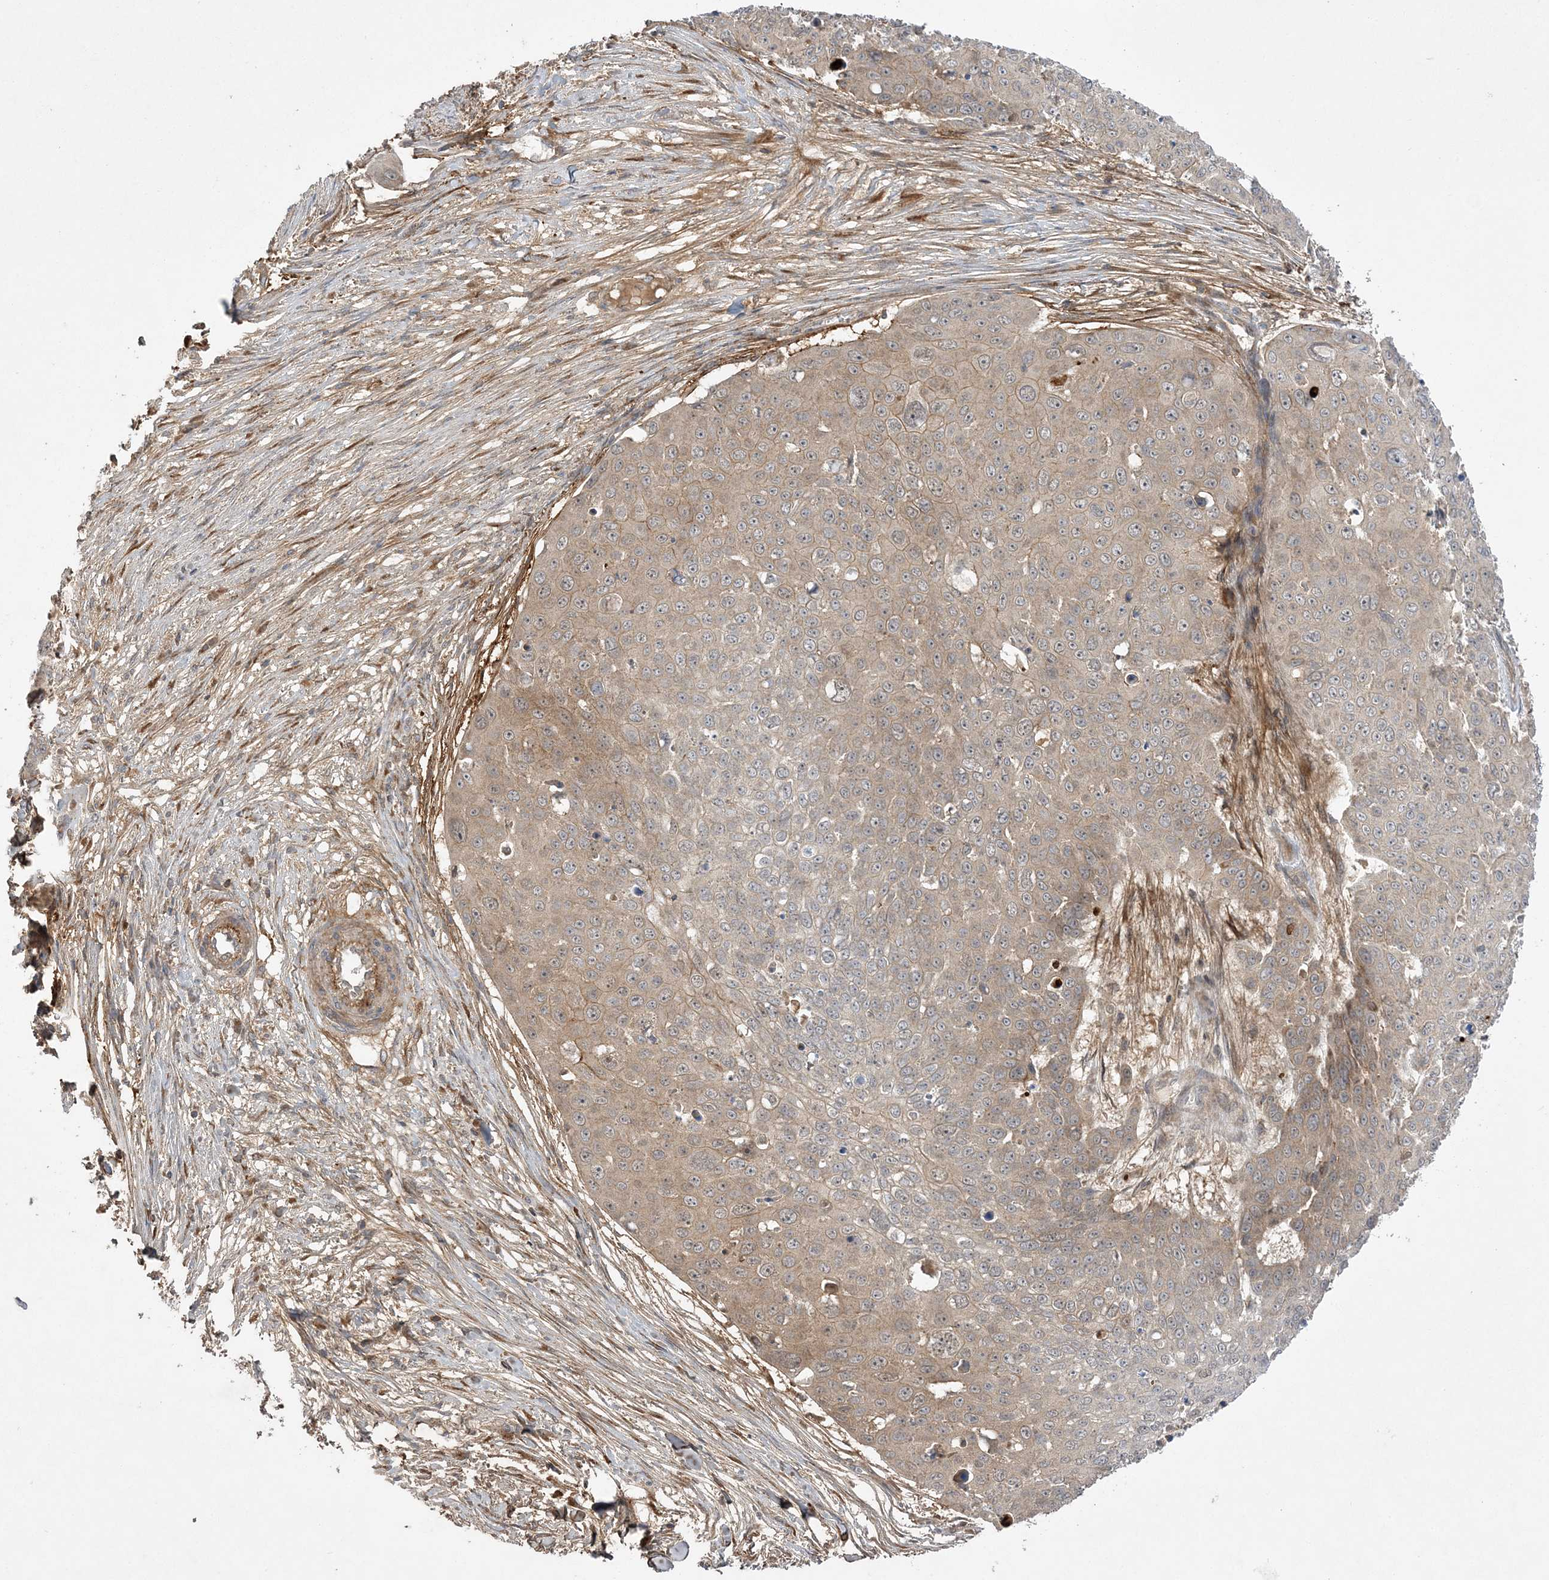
{"staining": {"intensity": "weak", "quantity": "25%-75%", "location": "cytoplasmic/membranous"}, "tissue": "skin cancer", "cell_type": "Tumor cells", "image_type": "cancer", "snomed": [{"axis": "morphology", "description": "Squamous cell carcinoma, NOS"}, {"axis": "topography", "description": "Skin"}], "caption": "Immunohistochemical staining of skin cancer displays weak cytoplasmic/membranous protein expression in approximately 25%-75% of tumor cells.", "gene": "MMADHC", "patient": {"sex": "male", "age": 71}}